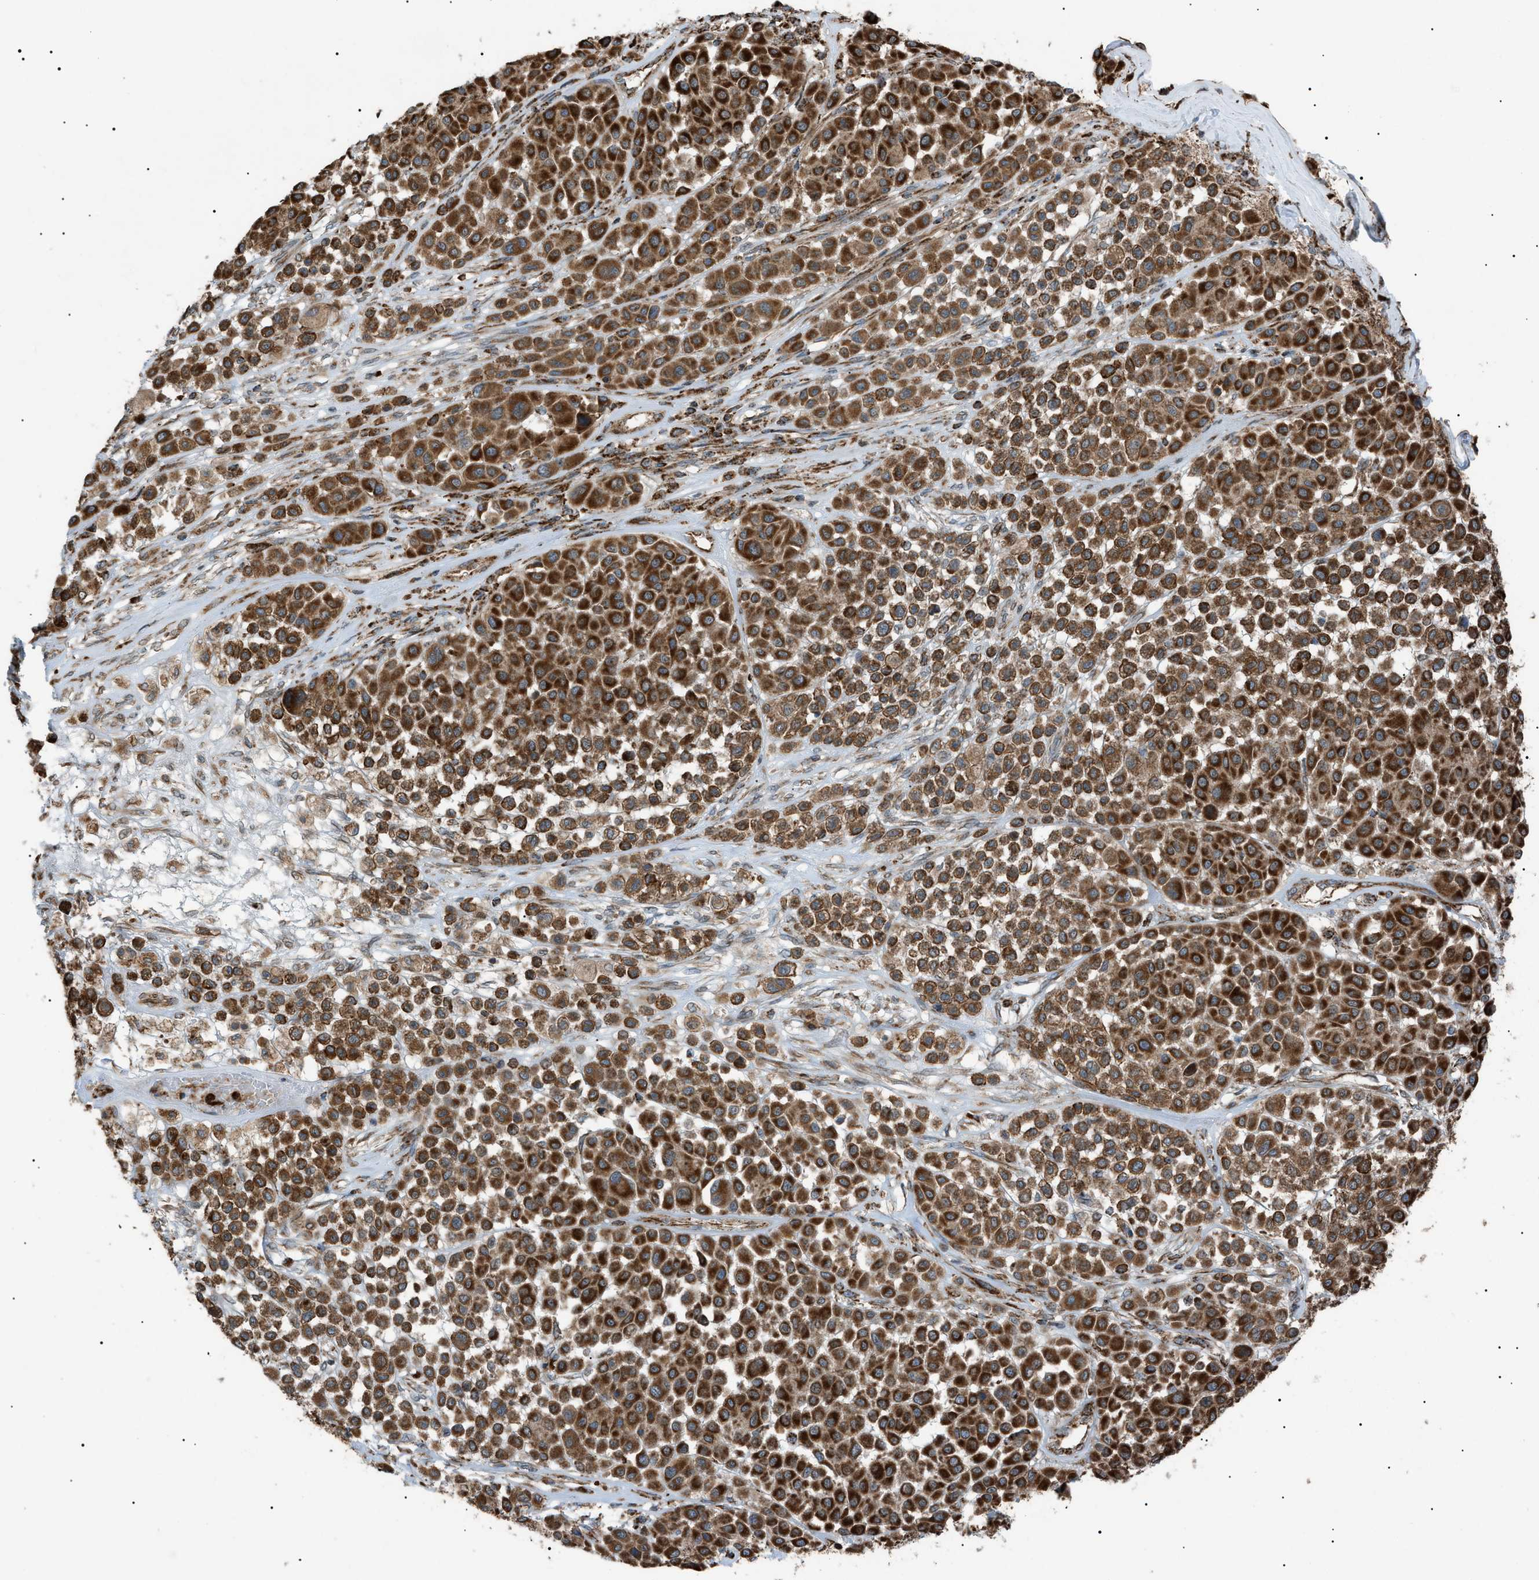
{"staining": {"intensity": "strong", "quantity": ">75%", "location": "cytoplasmic/membranous"}, "tissue": "melanoma", "cell_type": "Tumor cells", "image_type": "cancer", "snomed": [{"axis": "morphology", "description": "Malignant melanoma, Metastatic site"}, {"axis": "topography", "description": "Soft tissue"}], "caption": "Tumor cells exhibit high levels of strong cytoplasmic/membranous positivity in approximately >75% of cells in malignant melanoma (metastatic site). Nuclei are stained in blue.", "gene": "C1GALT1C1", "patient": {"sex": "male", "age": 41}}